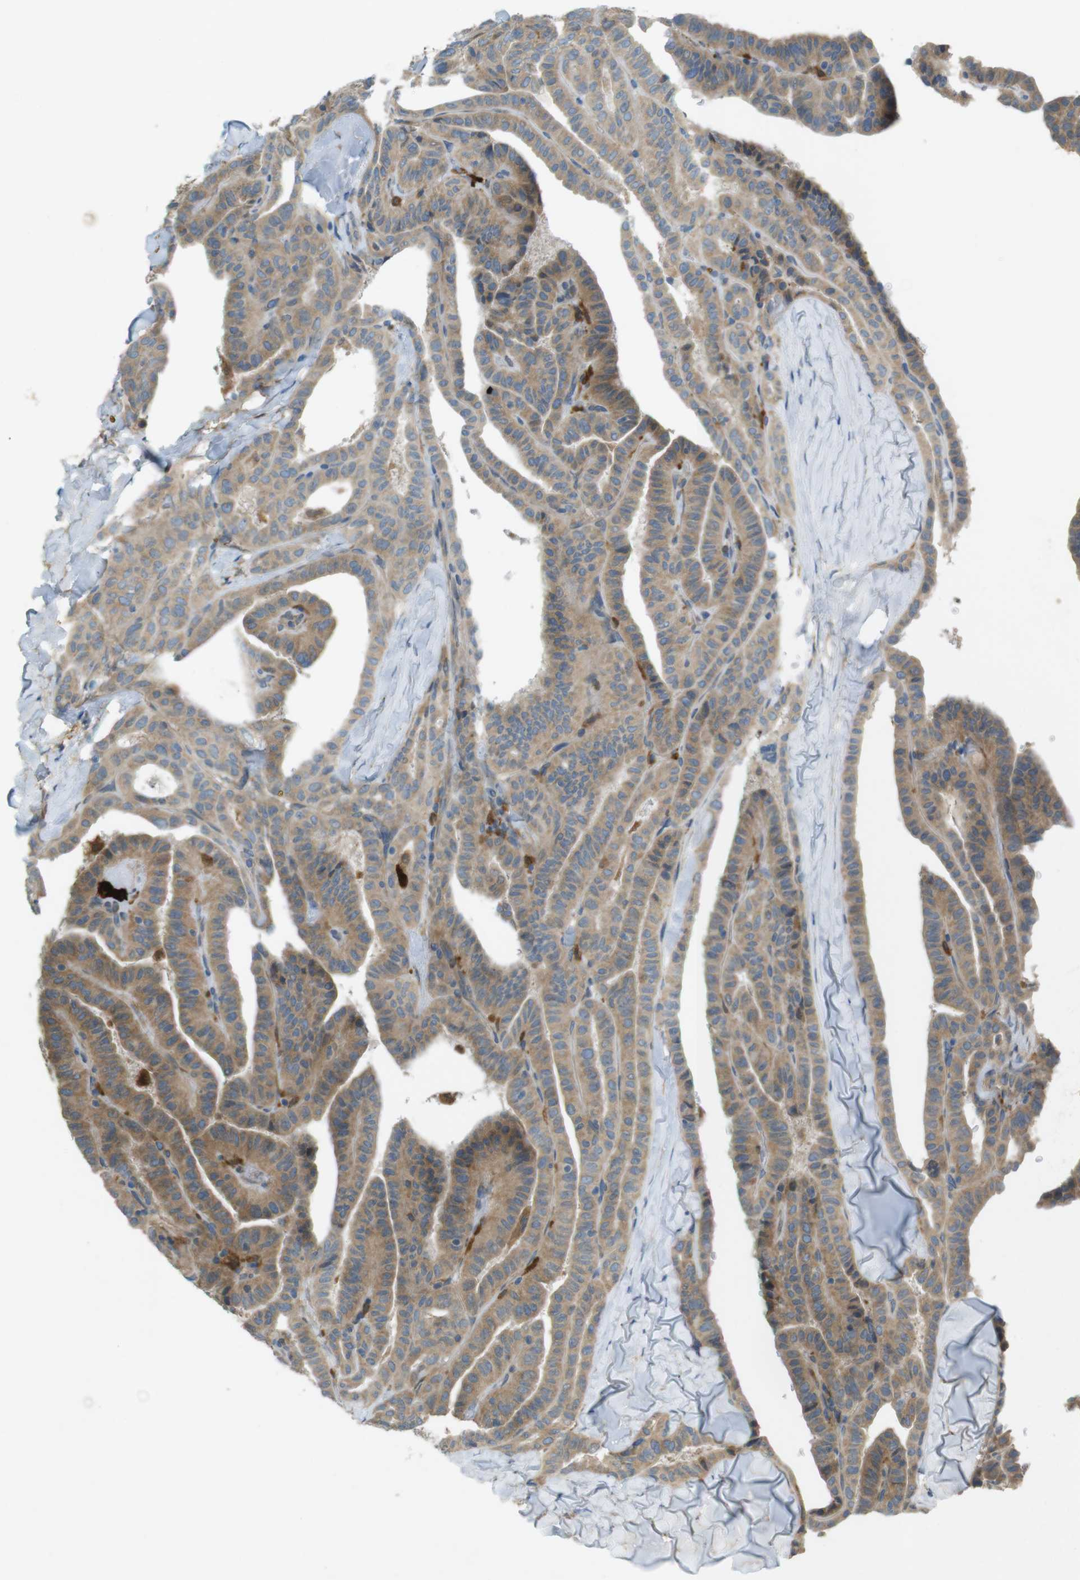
{"staining": {"intensity": "moderate", "quantity": ">75%", "location": "cytoplasmic/membranous"}, "tissue": "thyroid cancer", "cell_type": "Tumor cells", "image_type": "cancer", "snomed": [{"axis": "morphology", "description": "Papillary adenocarcinoma, NOS"}, {"axis": "topography", "description": "Thyroid gland"}], "caption": "High-magnification brightfield microscopy of papillary adenocarcinoma (thyroid) stained with DAB (3,3'-diaminobenzidine) (brown) and counterstained with hematoxylin (blue). tumor cells exhibit moderate cytoplasmic/membranous positivity is present in about>75% of cells. Immunohistochemistry stains the protein in brown and the nuclei are stained blue.", "gene": "TMEM41B", "patient": {"sex": "male", "age": 77}}